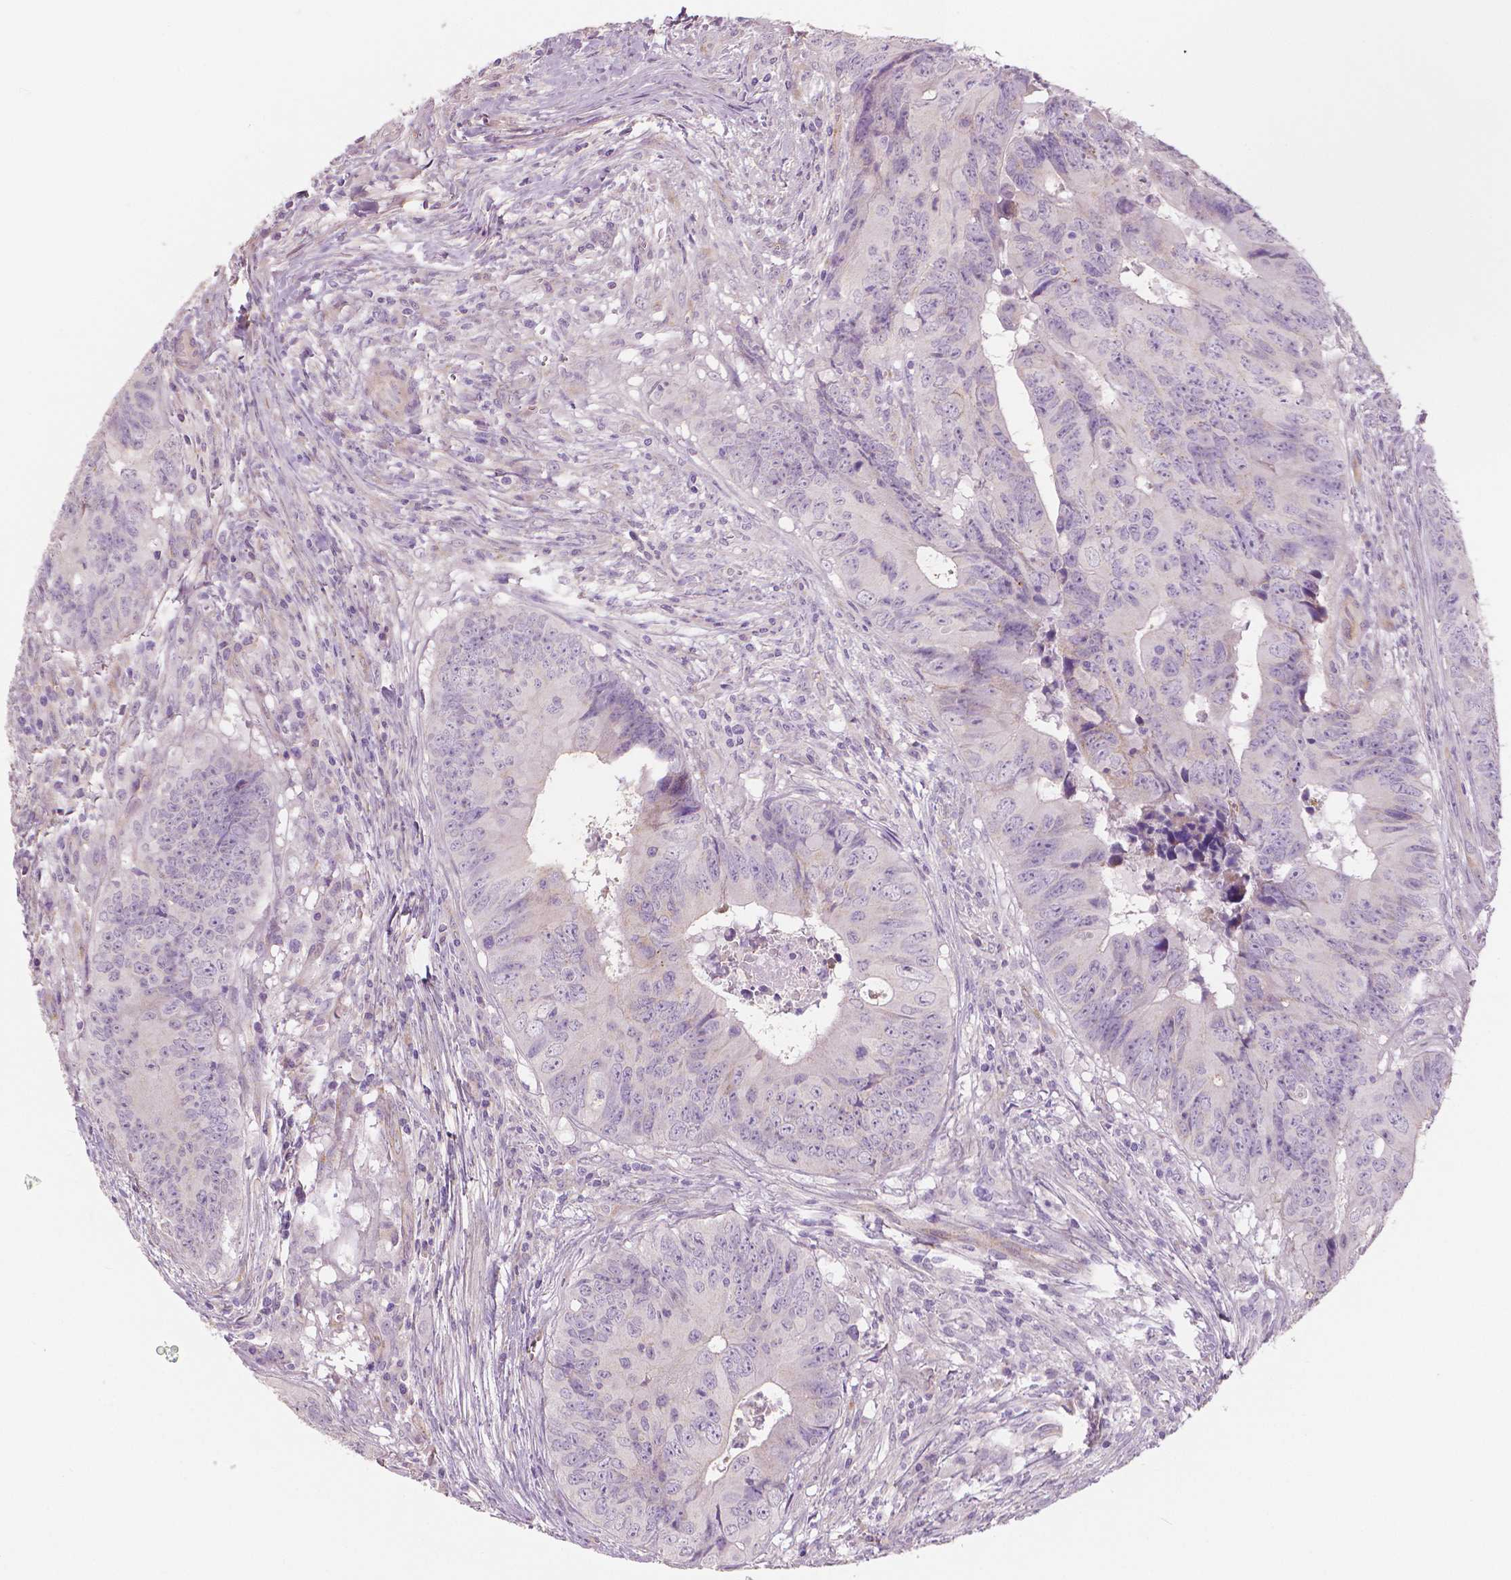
{"staining": {"intensity": "negative", "quantity": "none", "location": "none"}, "tissue": "colorectal cancer", "cell_type": "Tumor cells", "image_type": "cancer", "snomed": [{"axis": "morphology", "description": "Adenocarcinoma, NOS"}, {"axis": "topography", "description": "Colon"}], "caption": "Tumor cells show no significant expression in colorectal cancer. (DAB (3,3'-diaminobenzidine) immunohistochemistry with hematoxylin counter stain).", "gene": "FLT1", "patient": {"sex": "female", "age": 82}}